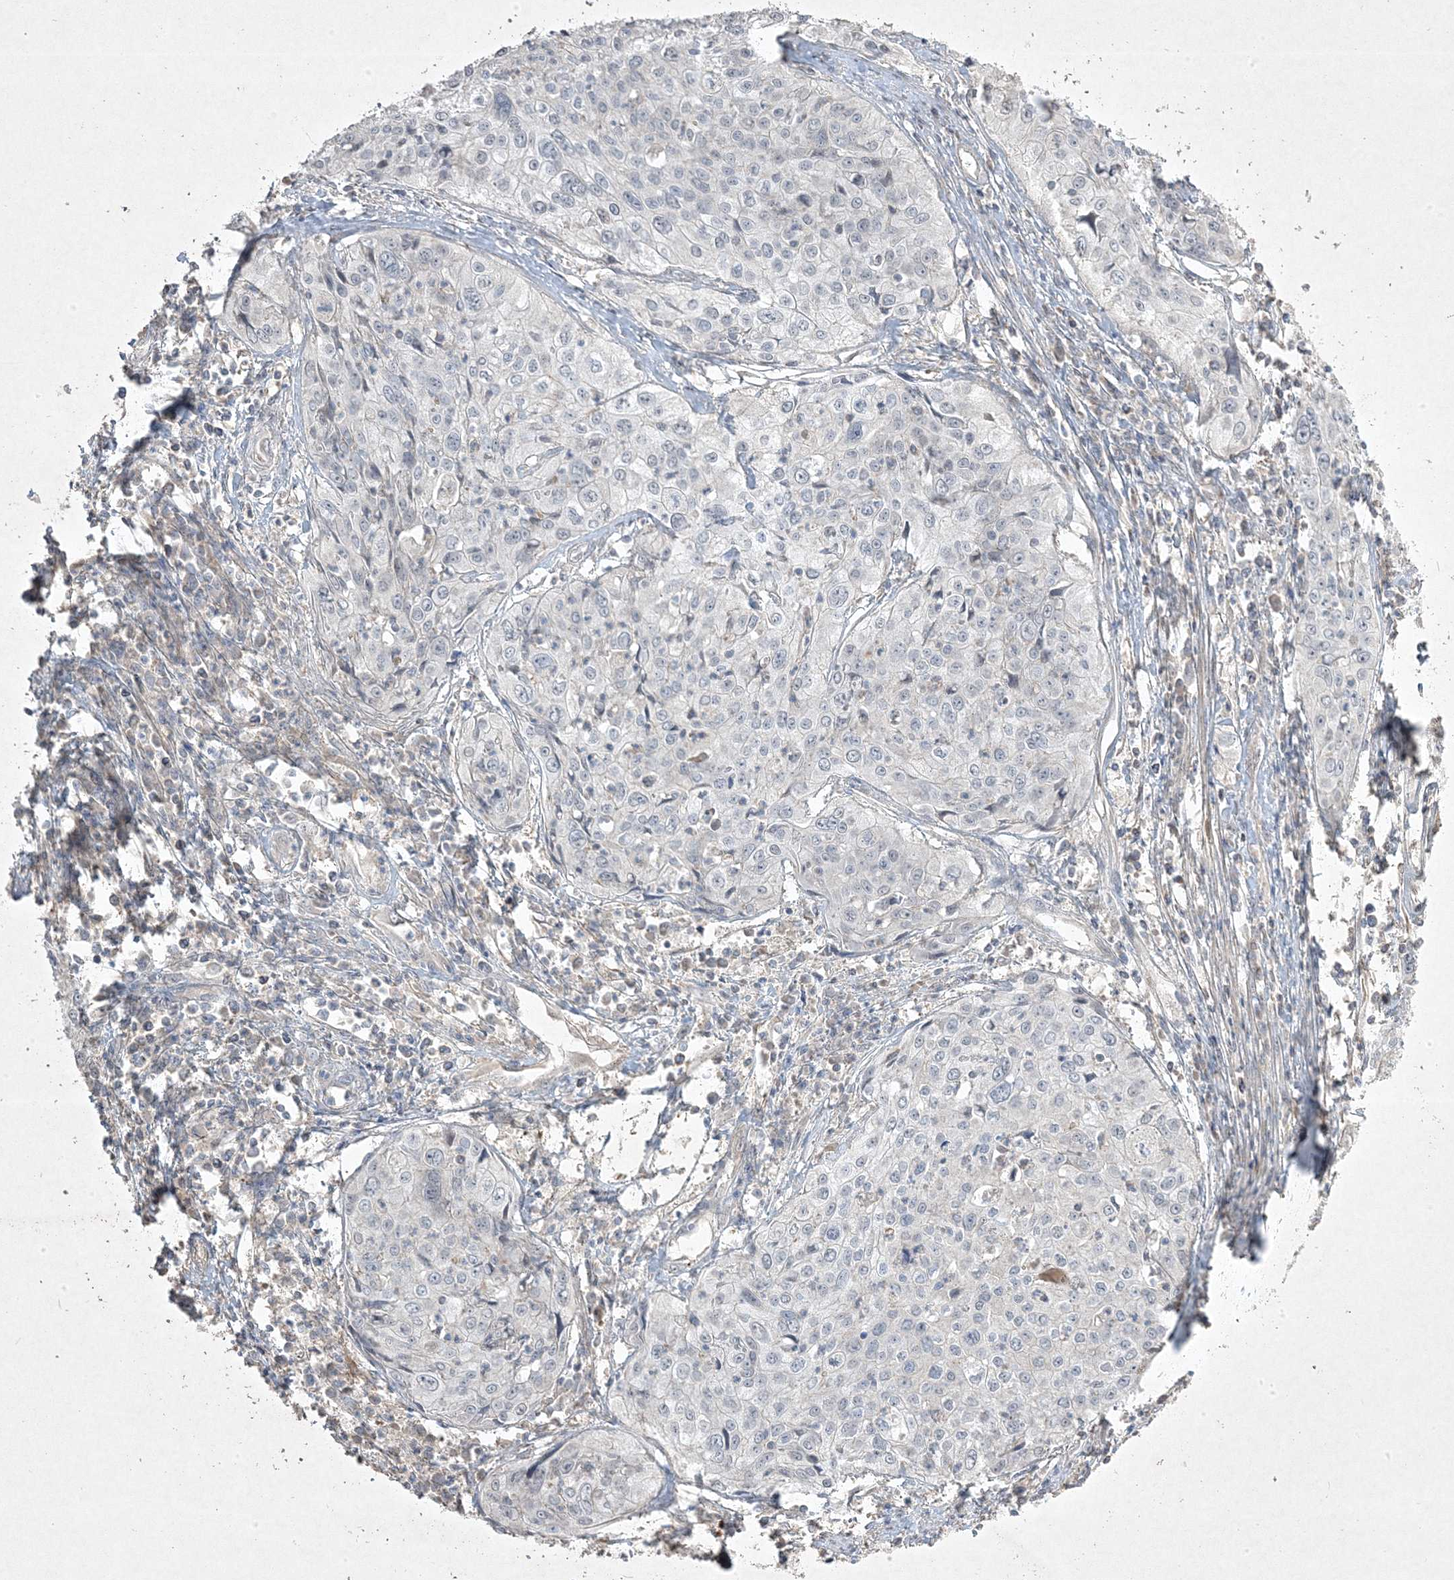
{"staining": {"intensity": "negative", "quantity": "none", "location": "none"}, "tissue": "cervical cancer", "cell_type": "Tumor cells", "image_type": "cancer", "snomed": [{"axis": "morphology", "description": "Squamous cell carcinoma, NOS"}, {"axis": "topography", "description": "Cervix"}], "caption": "Histopathology image shows no protein positivity in tumor cells of cervical cancer (squamous cell carcinoma) tissue. Brightfield microscopy of IHC stained with DAB (brown) and hematoxylin (blue), captured at high magnification.", "gene": "RGL4", "patient": {"sex": "female", "age": 31}}